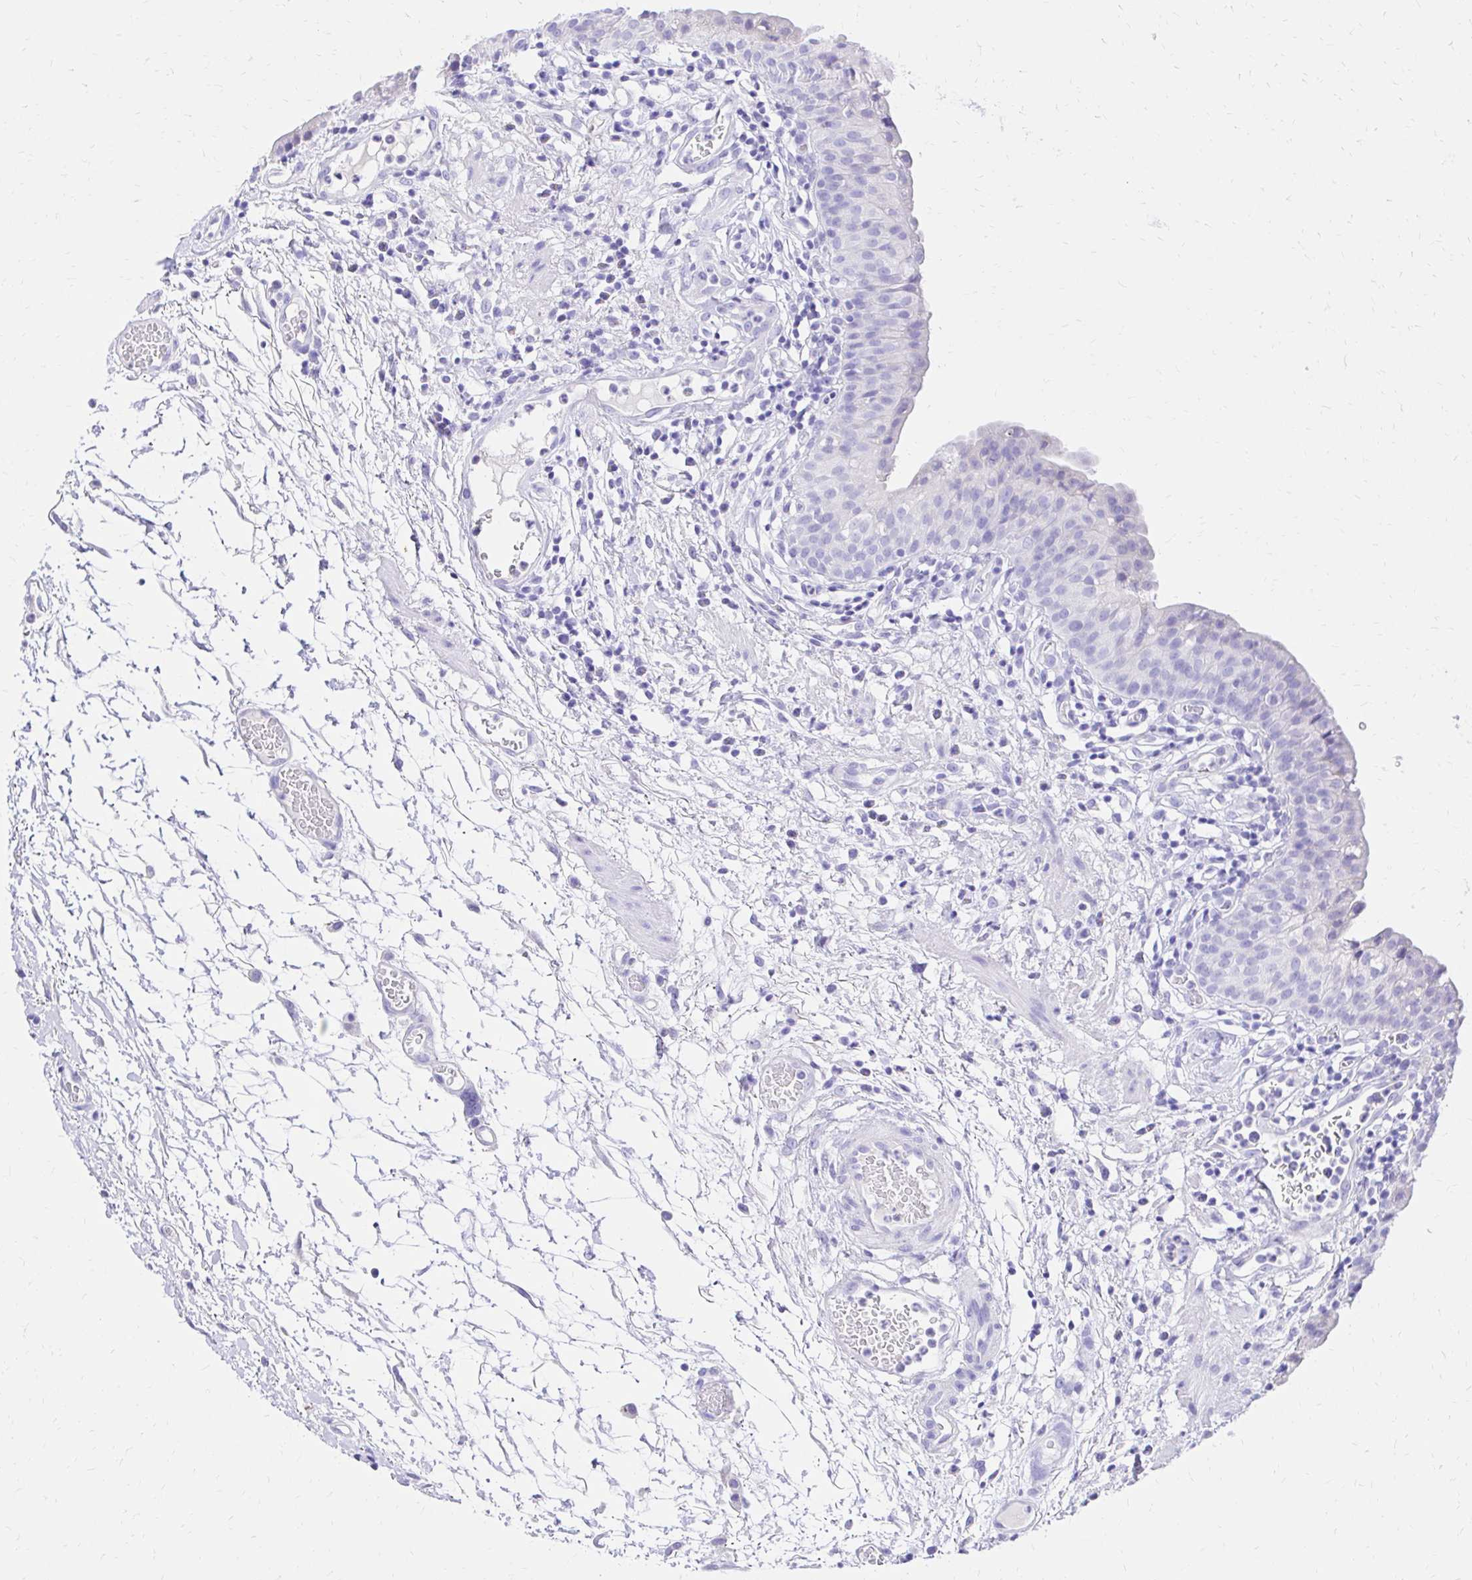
{"staining": {"intensity": "negative", "quantity": "none", "location": "none"}, "tissue": "urinary bladder", "cell_type": "Urothelial cells", "image_type": "normal", "snomed": [{"axis": "morphology", "description": "Normal tissue, NOS"}, {"axis": "morphology", "description": "Inflammation, NOS"}, {"axis": "topography", "description": "Urinary bladder"}], "caption": "The photomicrograph reveals no staining of urothelial cells in normal urinary bladder. The staining was performed using DAB (3,3'-diaminobenzidine) to visualize the protein expression in brown, while the nuclei were stained in blue with hematoxylin (Magnification: 20x).", "gene": "S100G", "patient": {"sex": "male", "age": 57}}